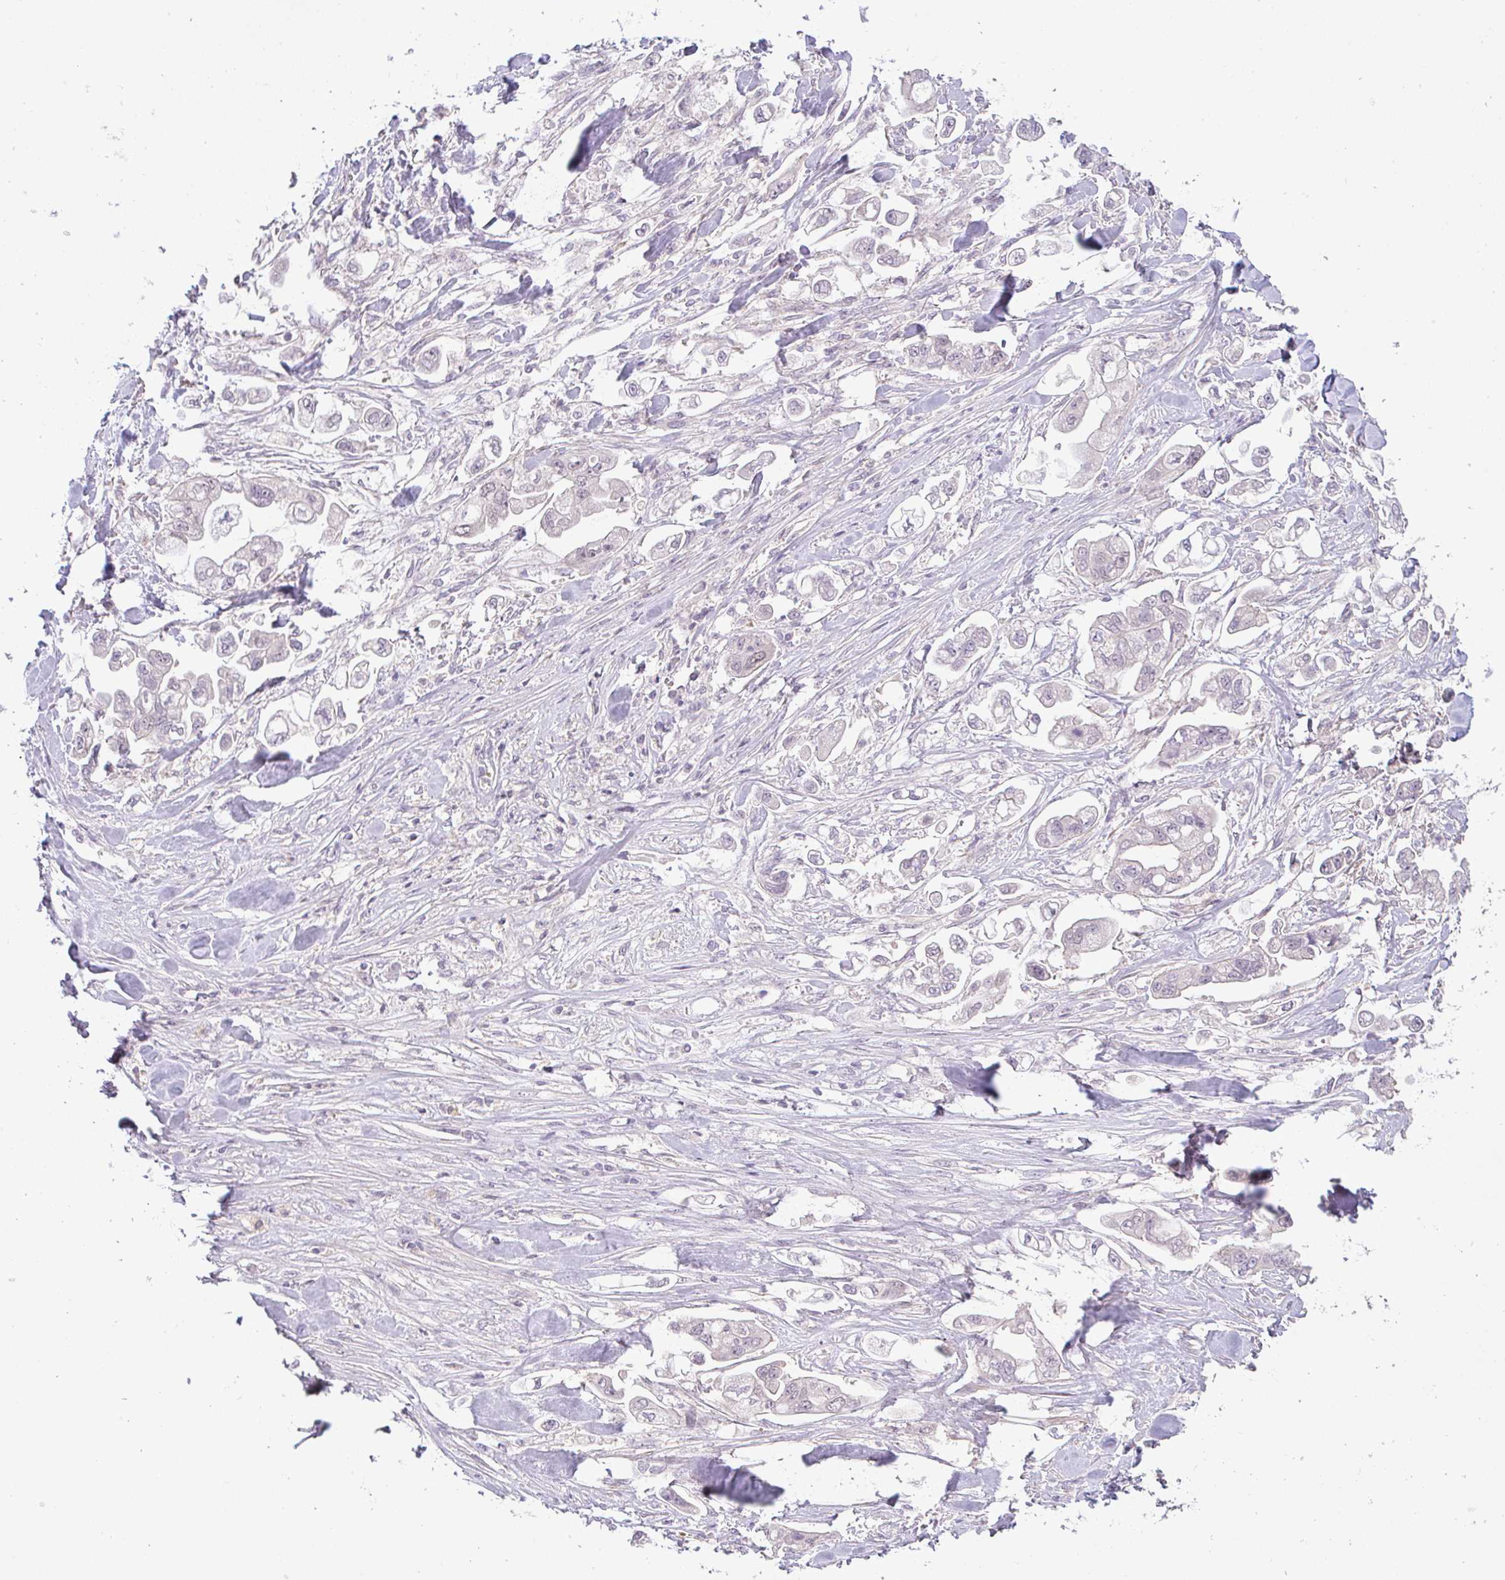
{"staining": {"intensity": "negative", "quantity": "none", "location": "none"}, "tissue": "stomach cancer", "cell_type": "Tumor cells", "image_type": "cancer", "snomed": [{"axis": "morphology", "description": "Adenocarcinoma, NOS"}, {"axis": "topography", "description": "Stomach"}], "caption": "Stomach cancer (adenocarcinoma) was stained to show a protein in brown. There is no significant expression in tumor cells.", "gene": "CSE1L", "patient": {"sex": "male", "age": 62}}